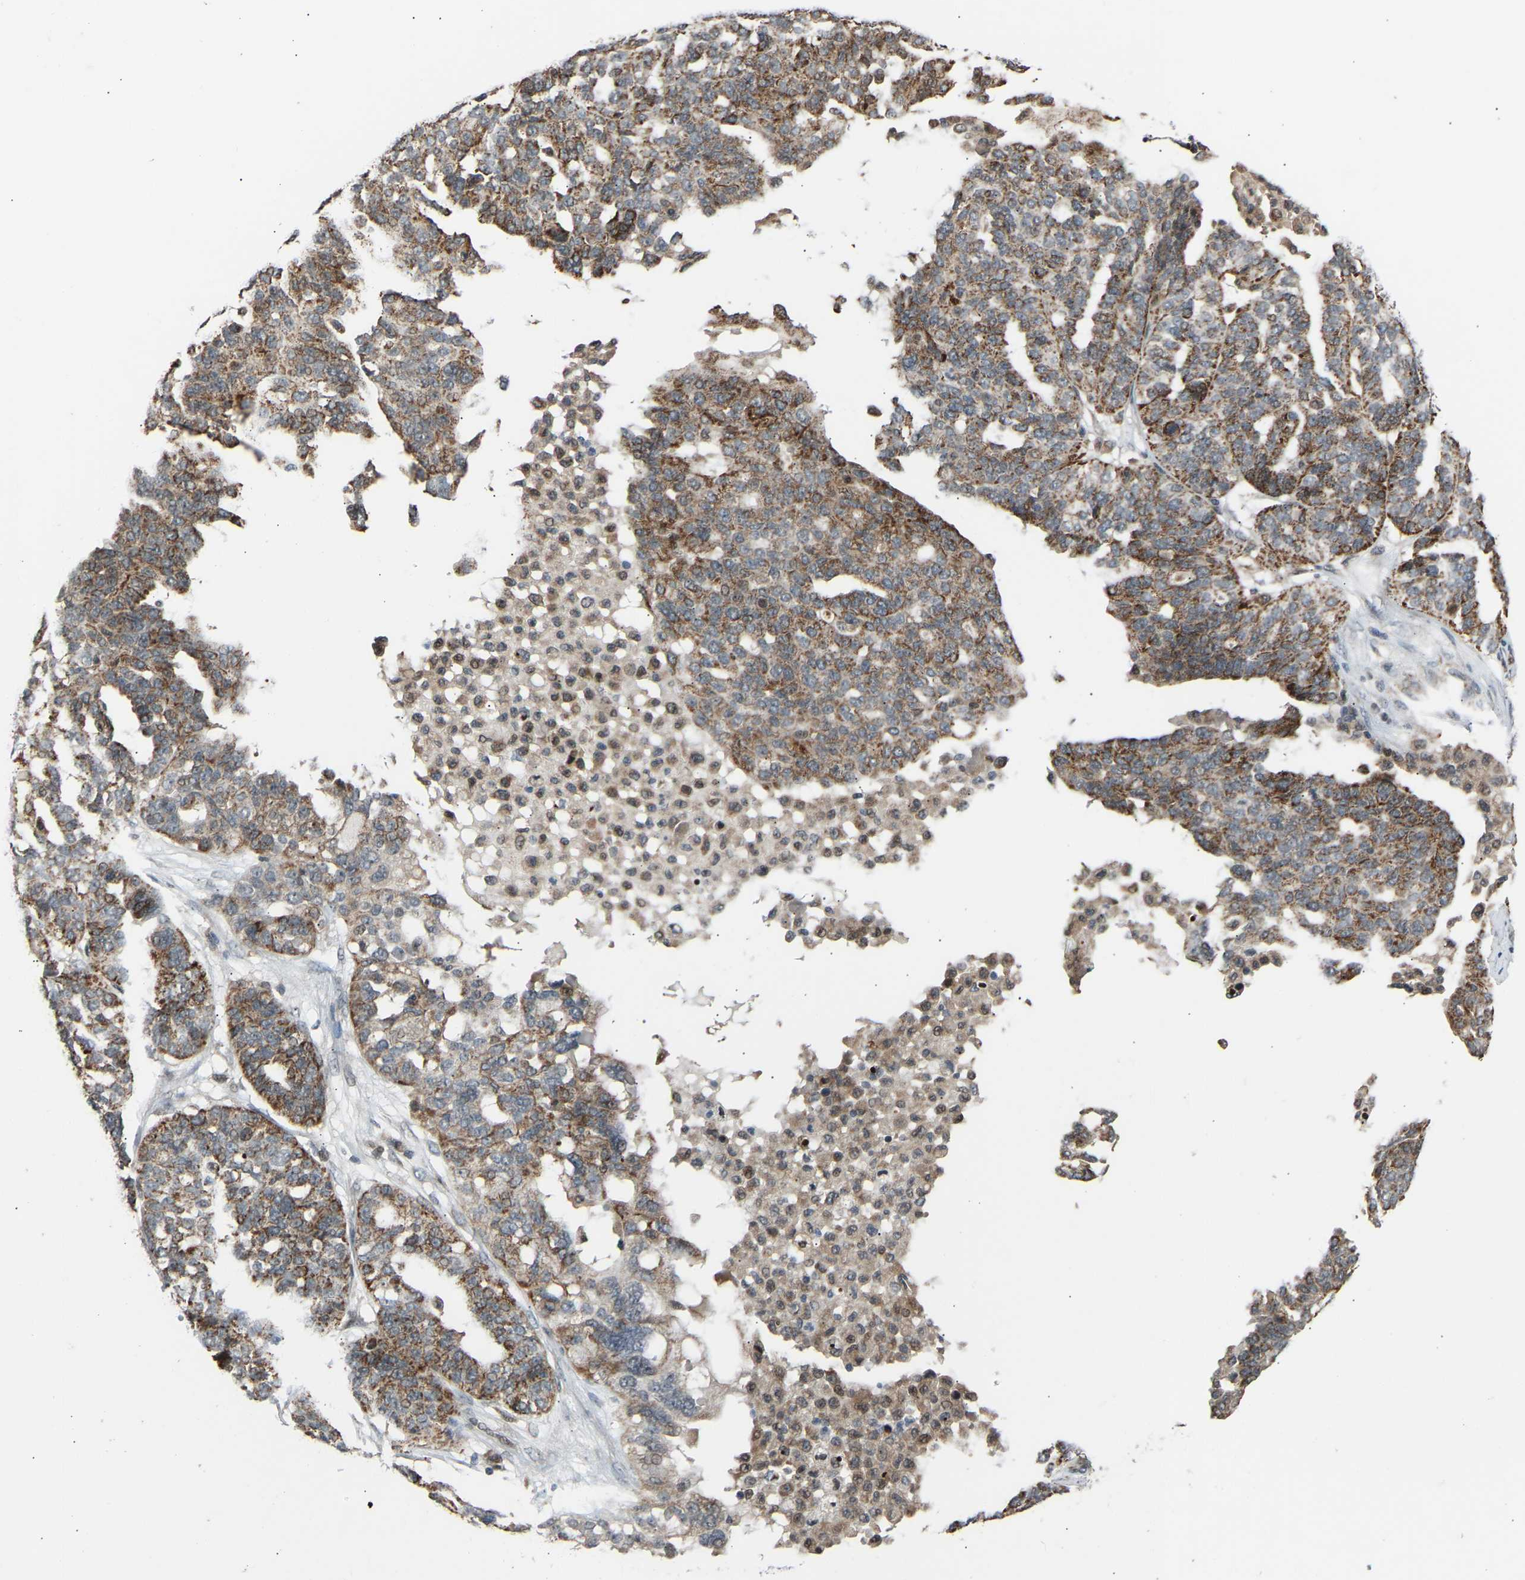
{"staining": {"intensity": "moderate", "quantity": ">75%", "location": "cytoplasmic/membranous"}, "tissue": "ovarian cancer", "cell_type": "Tumor cells", "image_type": "cancer", "snomed": [{"axis": "morphology", "description": "Cystadenocarcinoma, serous, NOS"}, {"axis": "topography", "description": "Ovary"}], "caption": "Ovarian serous cystadenocarcinoma stained for a protein exhibits moderate cytoplasmic/membranous positivity in tumor cells.", "gene": "SLIRP", "patient": {"sex": "female", "age": 59}}